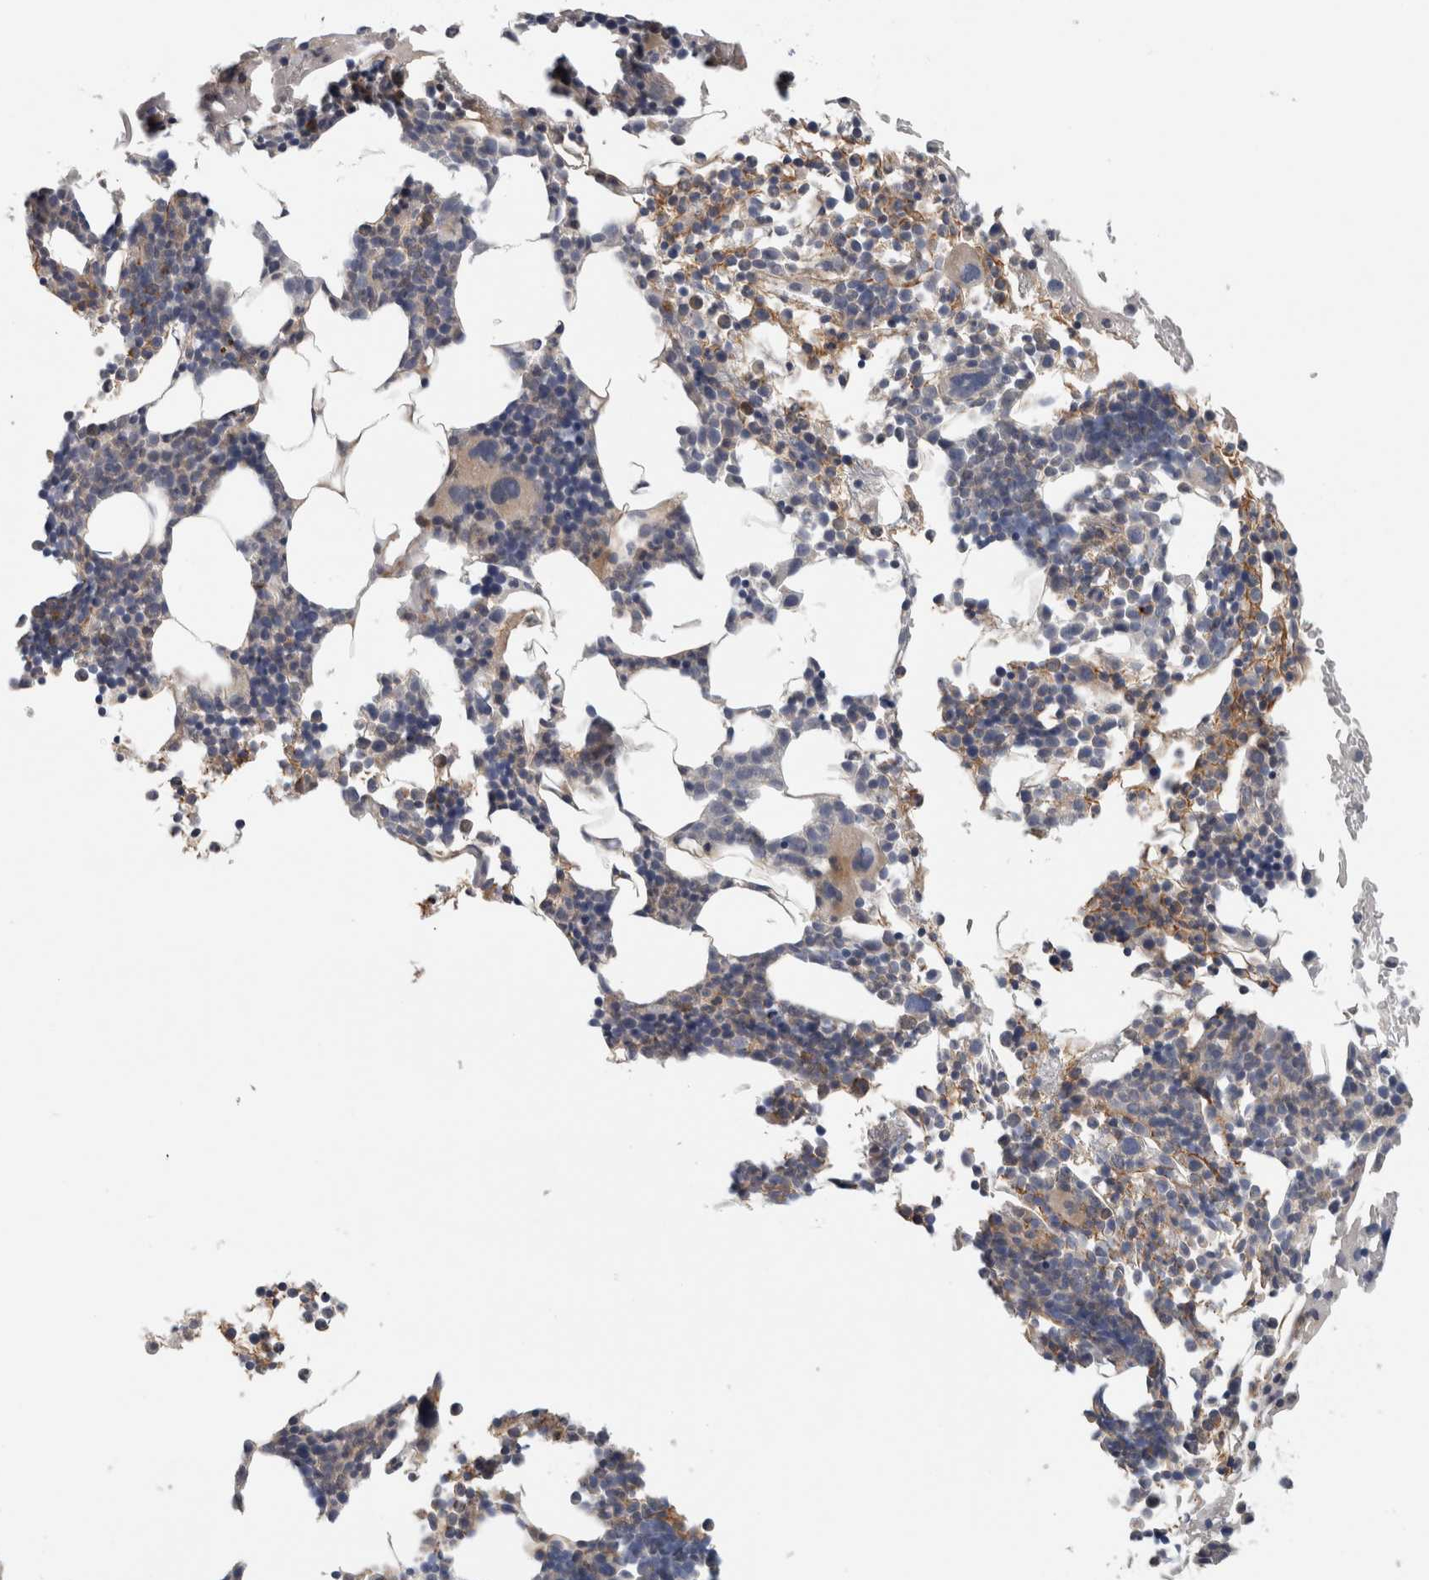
{"staining": {"intensity": "weak", "quantity": "25%-75%", "location": "cytoplasmic/membranous"}, "tissue": "bone marrow", "cell_type": "Hematopoietic cells", "image_type": "normal", "snomed": [{"axis": "morphology", "description": "Normal tissue, NOS"}, {"axis": "morphology", "description": "Inflammation, NOS"}, {"axis": "topography", "description": "Bone marrow"}], "caption": "Hematopoietic cells show low levels of weak cytoplasmic/membranous positivity in approximately 25%-75% of cells in unremarkable human bone marrow.", "gene": "ZNF804B", "patient": {"sex": "male", "age": 68}}